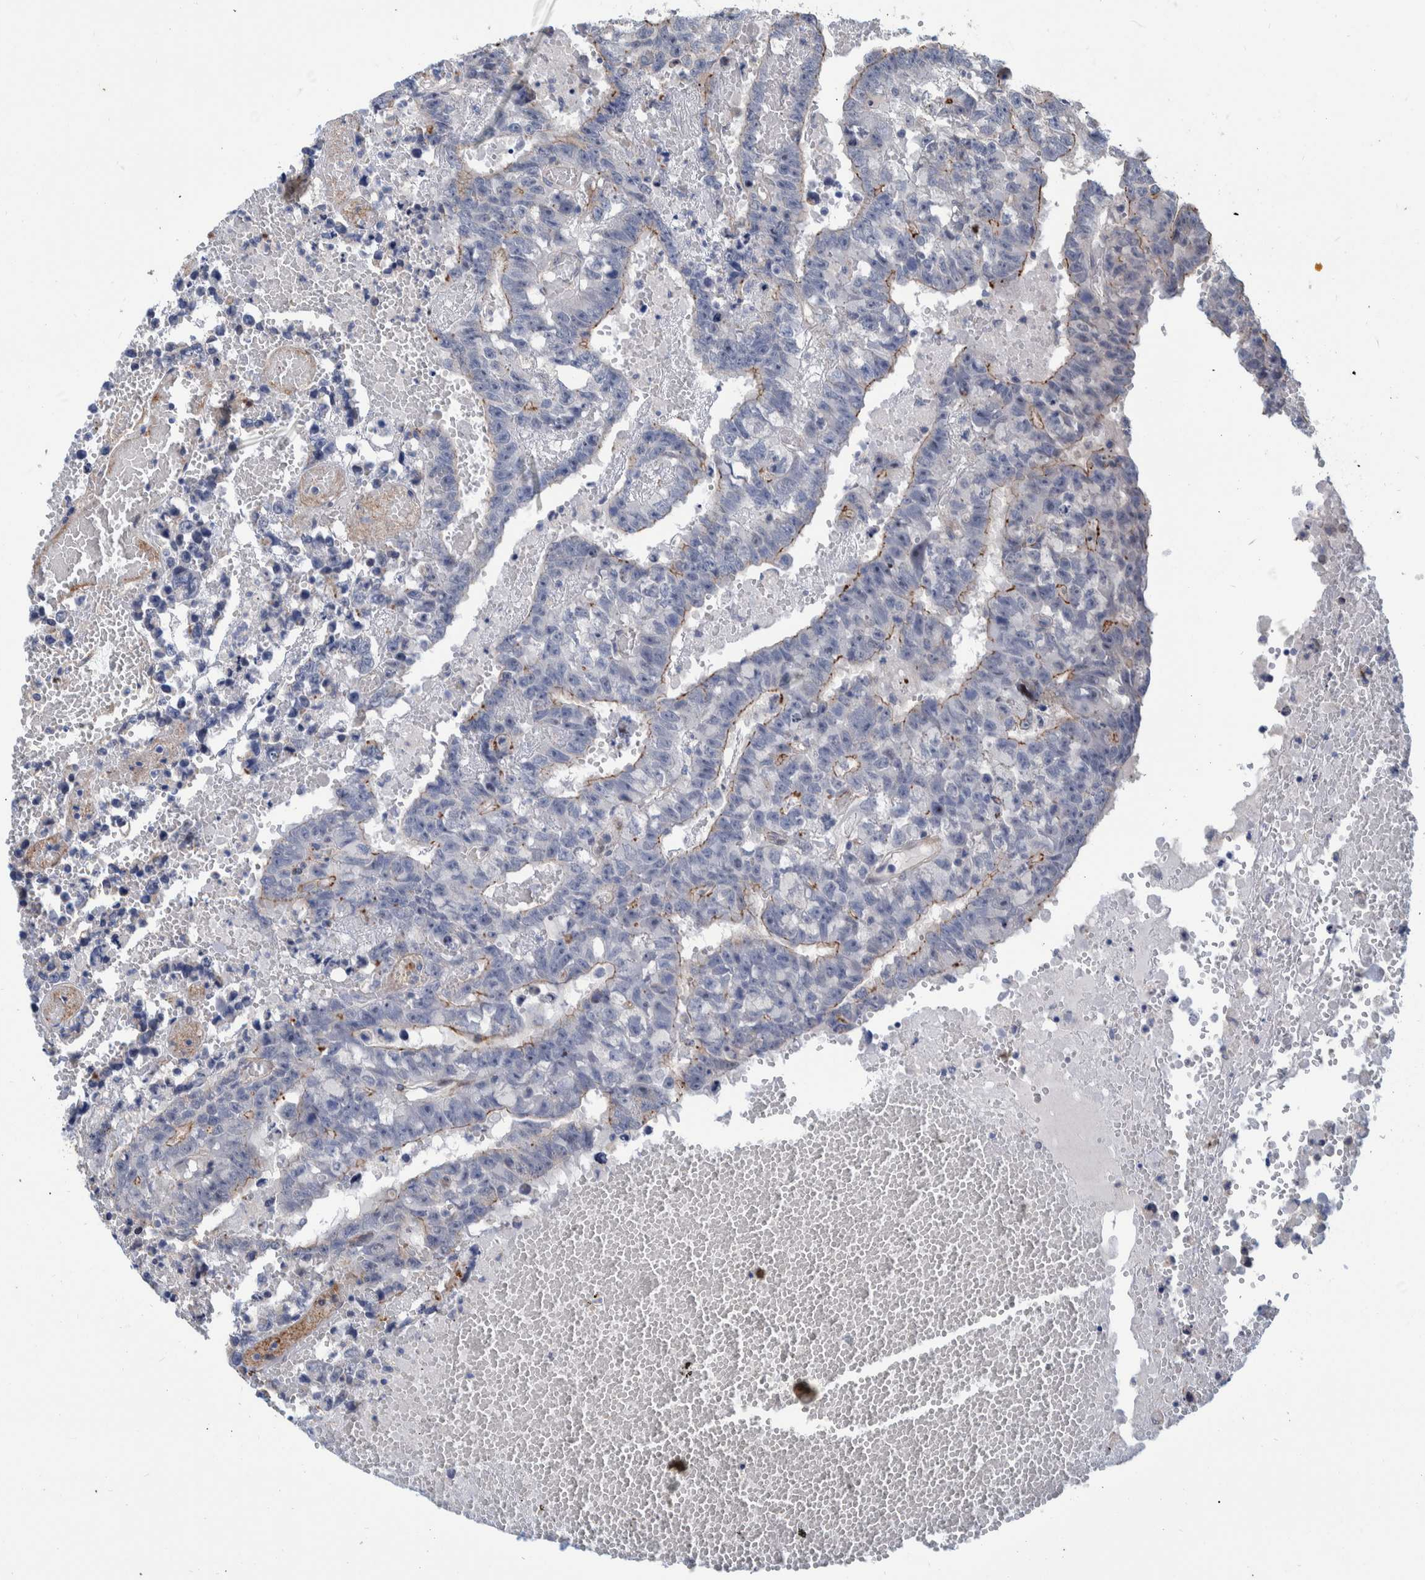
{"staining": {"intensity": "moderate", "quantity": "<25%", "location": "cytoplasmic/membranous"}, "tissue": "testis cancer", "cell_type": "Tumor cells", "image_type": "cancer", "snomed": [{"axis": "morphology", "description": "Carcinoma, Embryonal, NOS"}, {"axis": "topography", "description": "Testis"}], "caption": "Moderate cytoplasmic/membranous protein expression is appreciated in about <25% of tumor cells in embryonal carcinoma (testis). (DAB IHC, brown staining for protein, blue staining for nuclei).", "gene": "MKS1", "patient": {"sex": "male", "age": 25}}